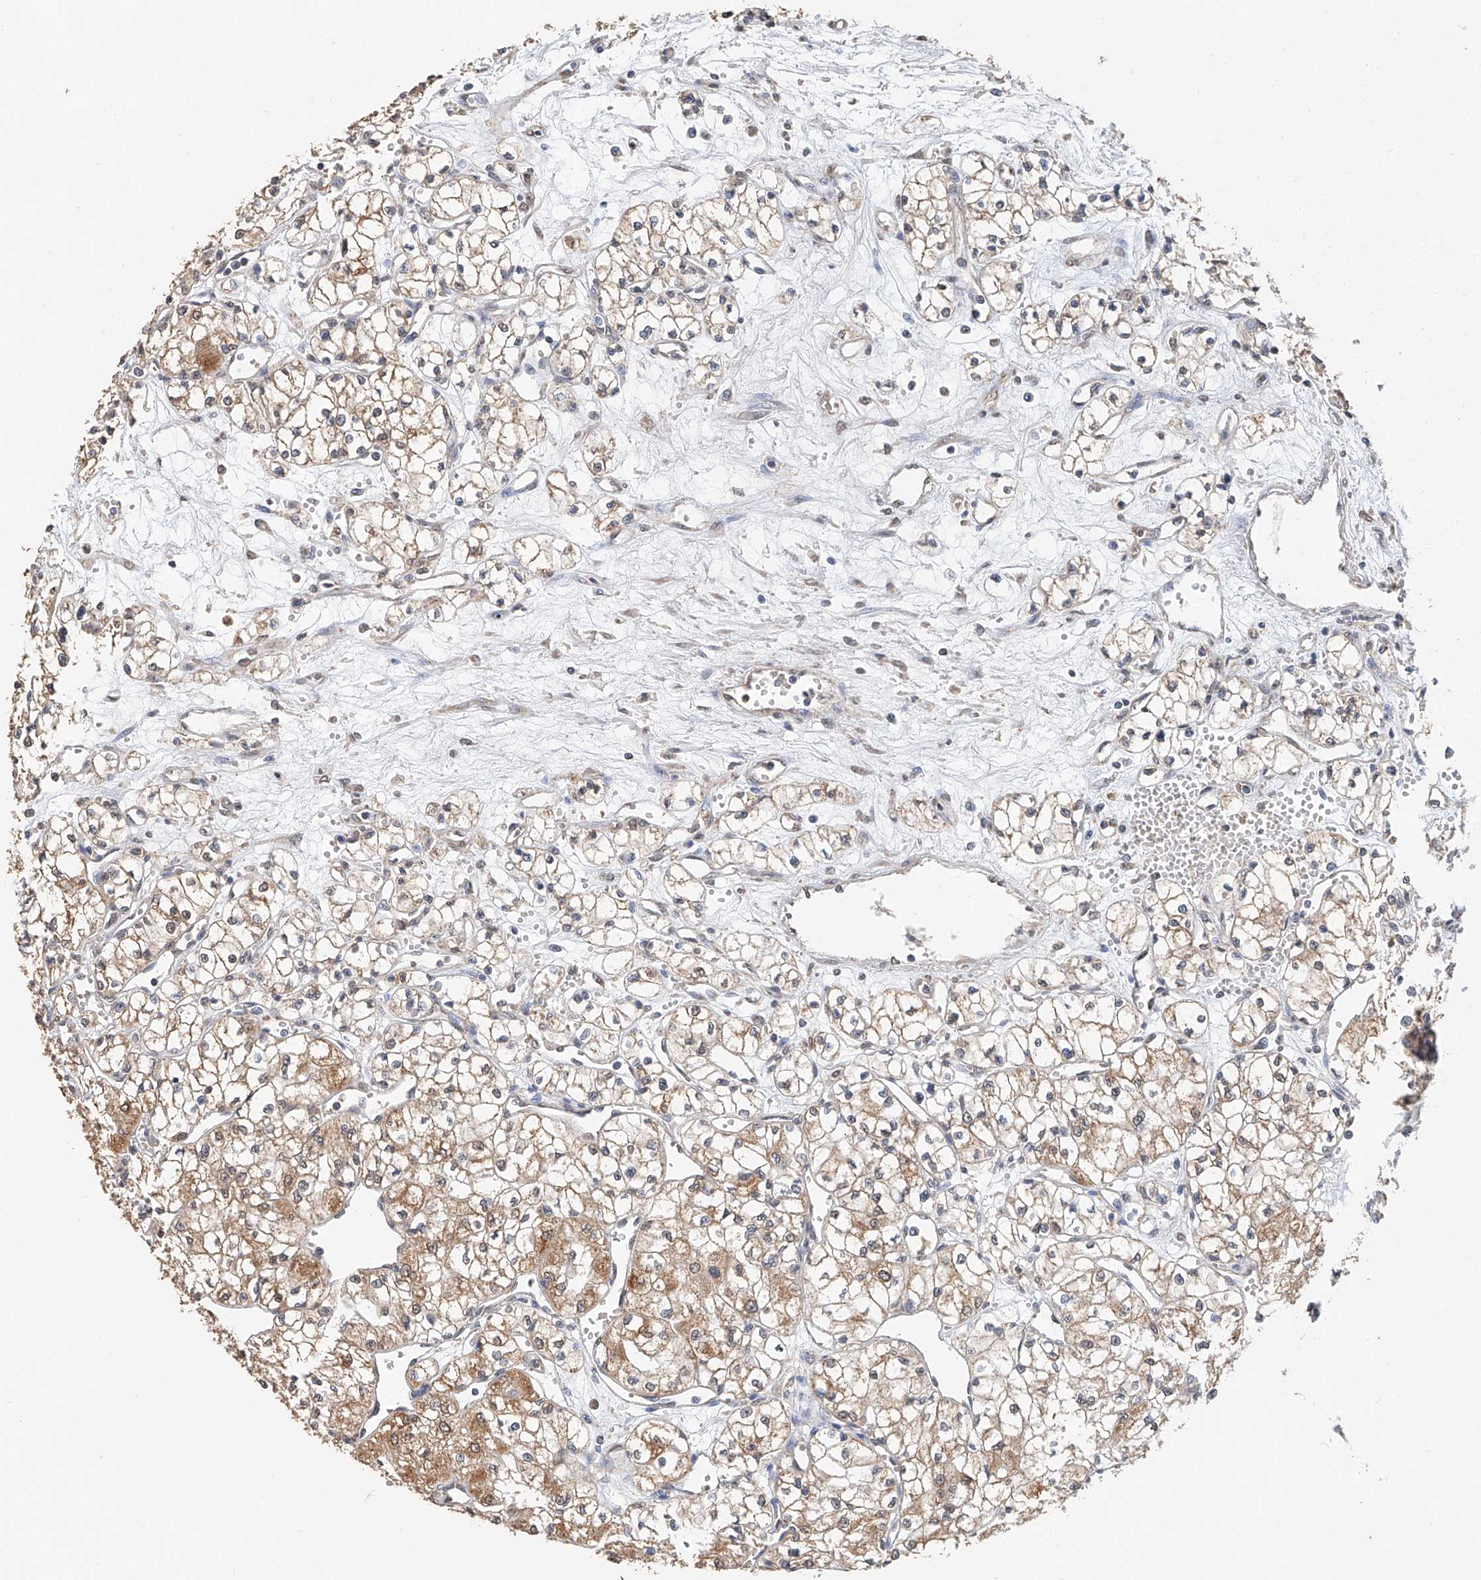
{"staining": {"intensity": "moderate", "quantity": "25%-75%", "location": "cytoplasmic/membranous"}, "tissue": "renal cancer", "cell_type": "Tumor cells", "image_type": "cancer", "snomed": [{"axis": "morphology", "description": "Normal tissue, NOS"}, {"axis": "morphology", "description": "Adenocarcinoma, NOS"}, {"axis": "topography", "description": "Kidney"}], "caption": "Protein staining of renal cancer tissue reveals moderate cytoplasmic/membranous positivity in about 25%-75% of tumor cells.", "gene": "CERS4", "patient": {"sex": "male", "age": 59}}